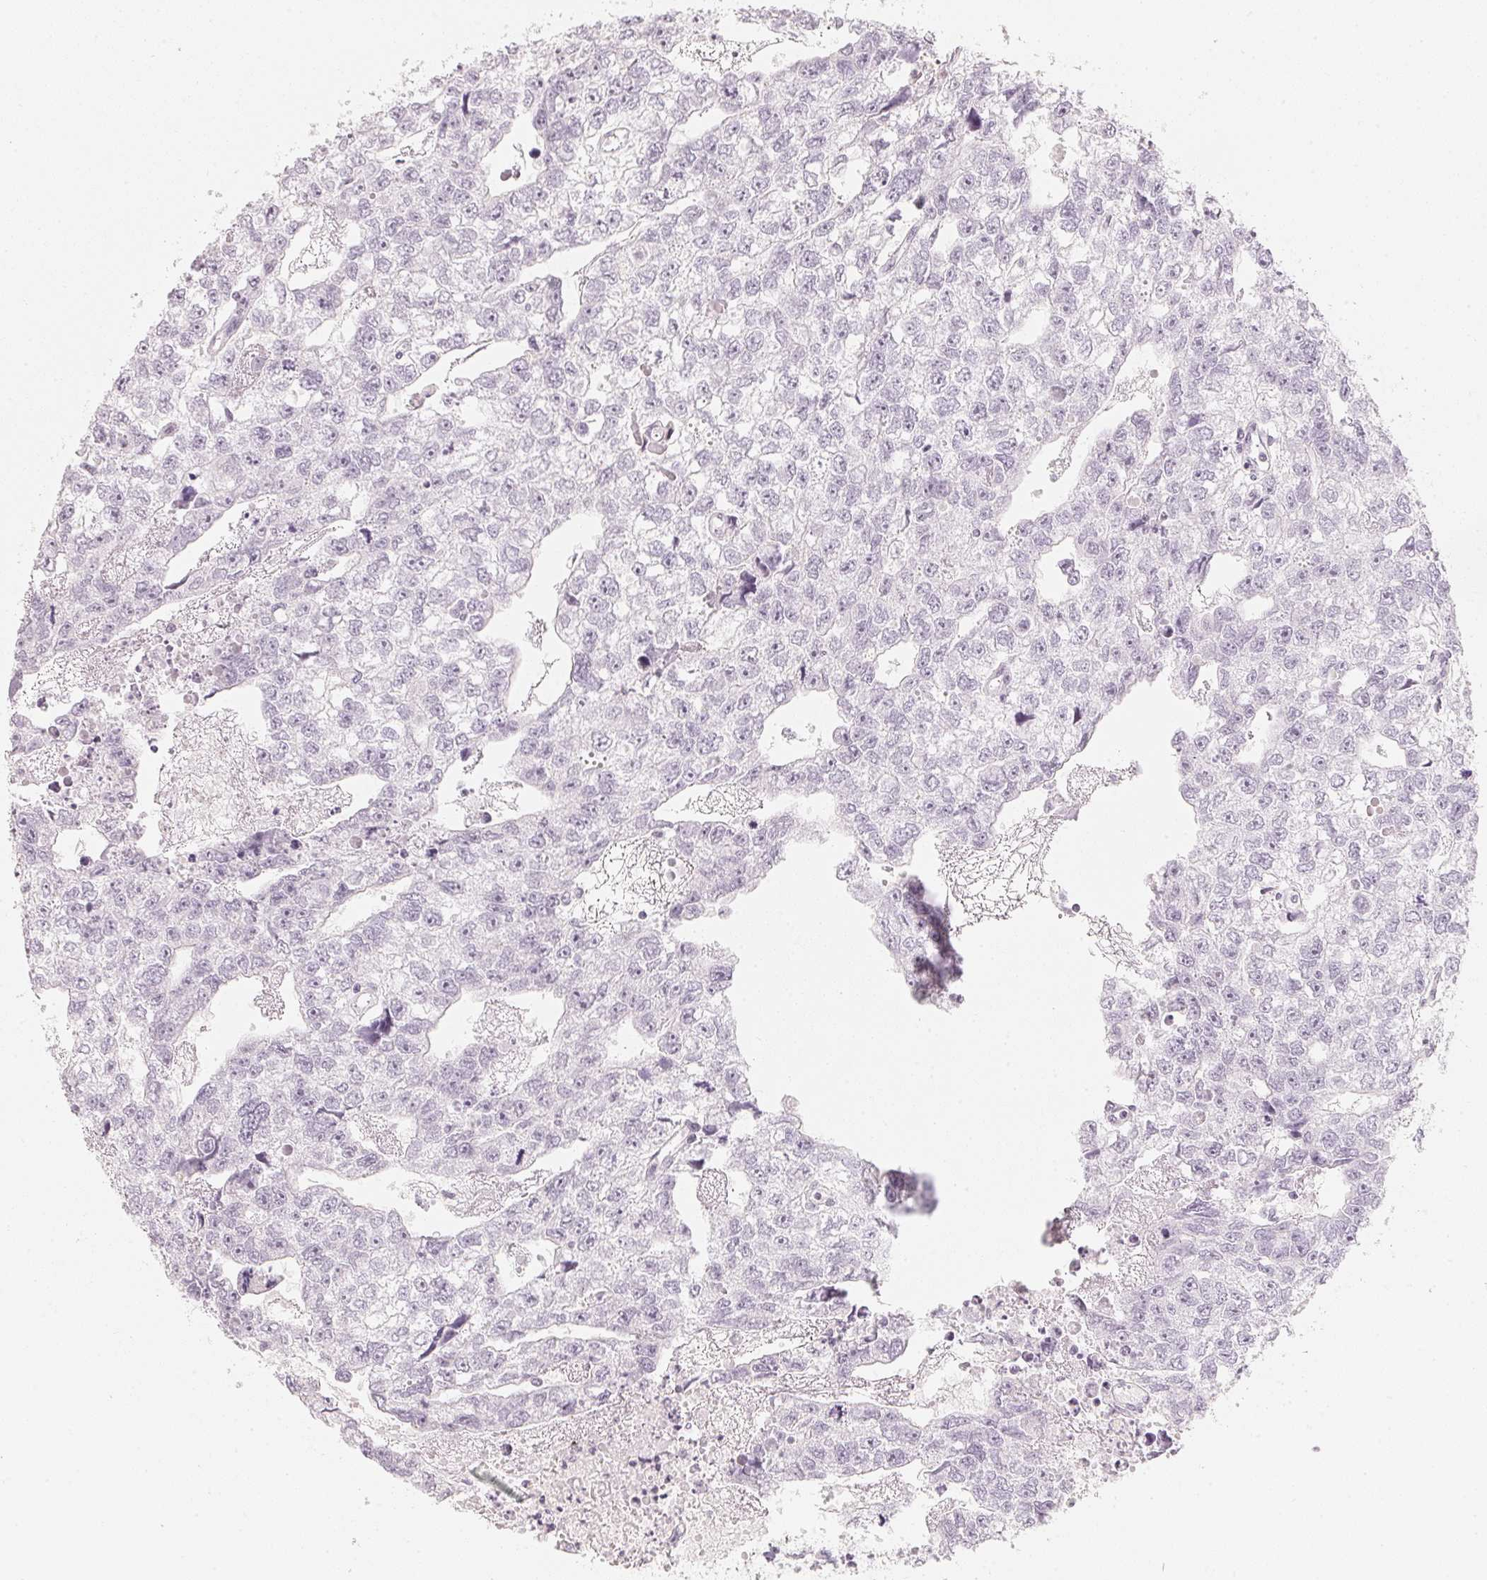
{"staining": {"intensity": "negative", "quantity": "none", "location": "none"}, "tissue": "testis cancer", "cell_type": "Tumor cells", "image_type": "cancer", "snomed": [{"axis": "morphology", "description": "Carcinoma, Embryonal, NOS"}, {"axis": "morphology", "description": "Teratoma, malignant, NOS"}, {"axis": "topography", "description": "Testis"}], "caption": "The immunohistochemistry image has no significant positivity in tumor cells of testis malignant teratoma tissue.", "gene": "SLC22A8", "patient": {"sex": "male", "age": 44}}